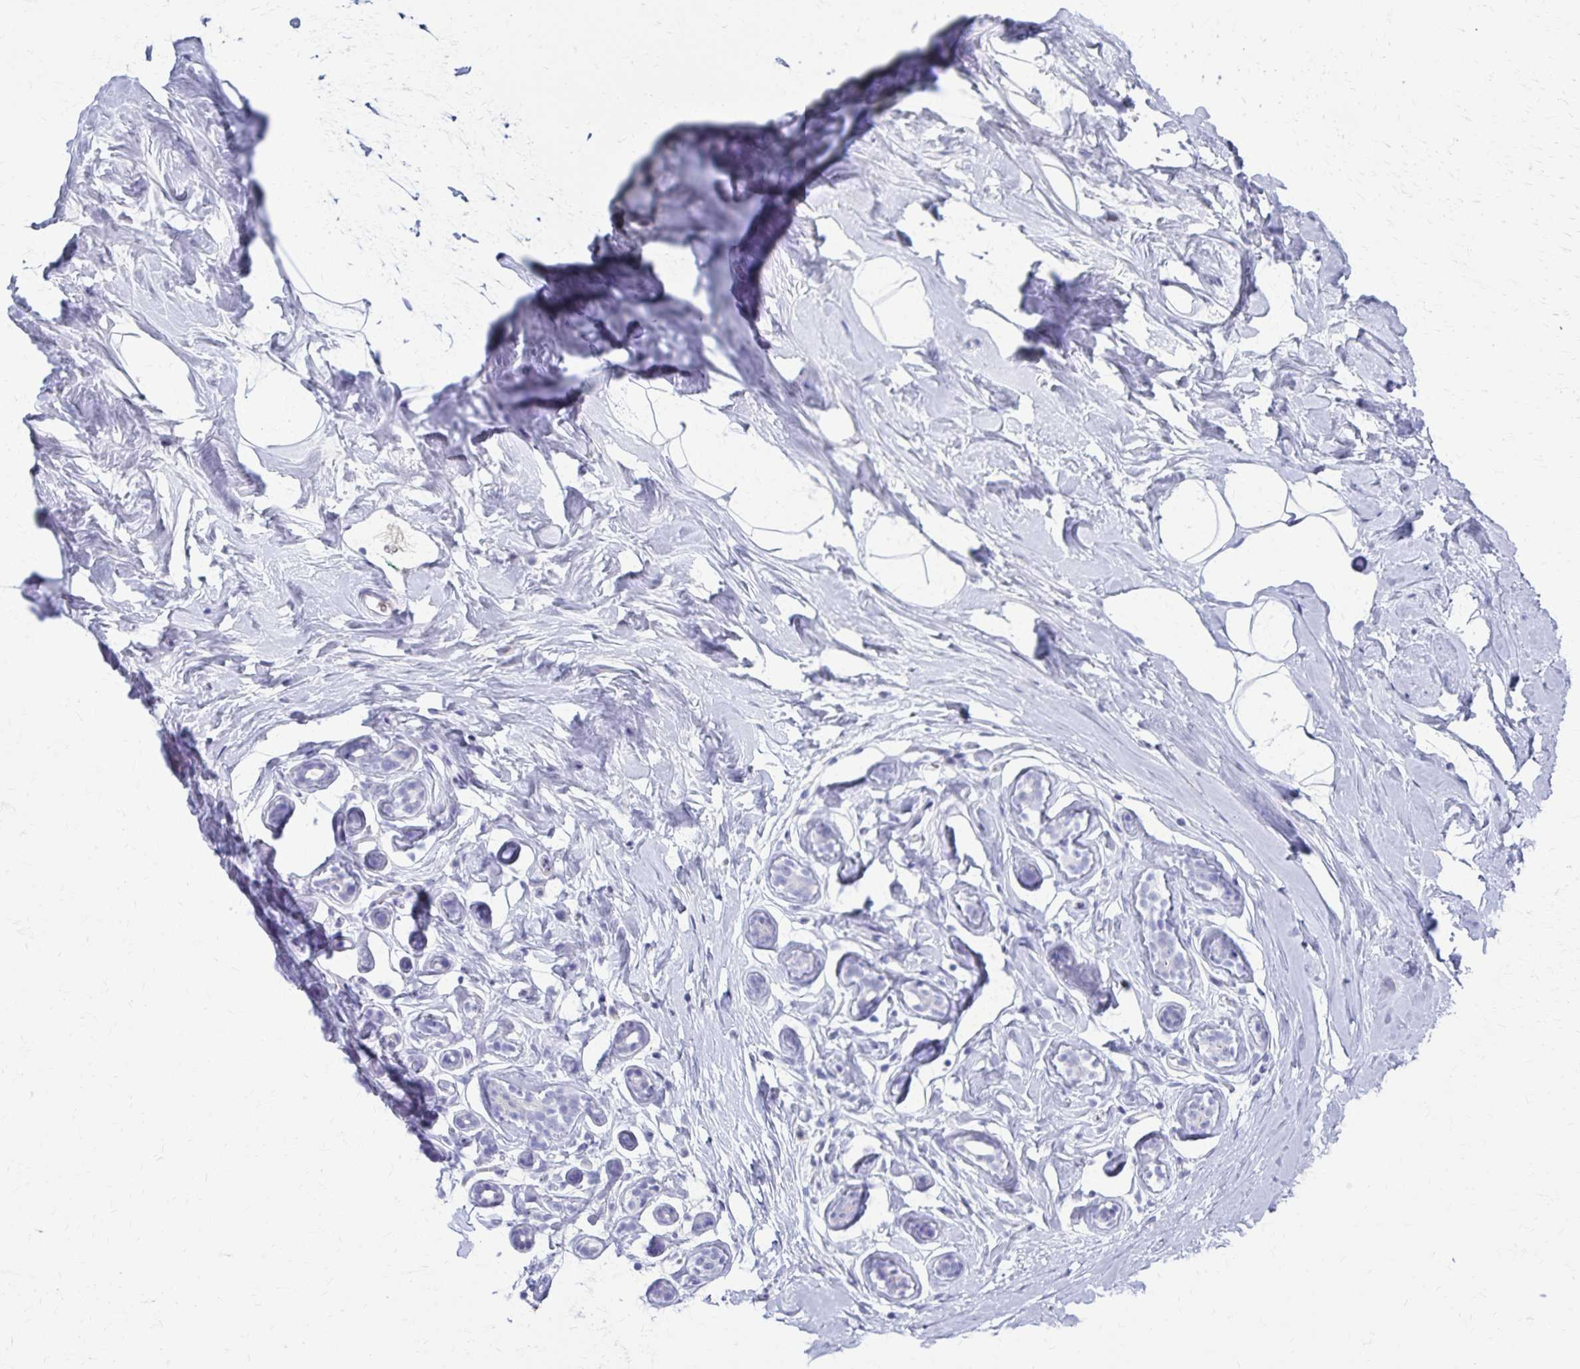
{"staining": {"intensity": "negative", "quantity": "none", "location": "none"}, "tissue": "breast", "cell_type": "Adipocytes", "image_type": "normal", "snomed": [{"axis": "morphology", "description": "Normal tissue, NOS"}, {"axis": "topography", "description": "Breast"}], "caption": "An IHC histopathology image of benign breast is shown. There is no staining in adipocytes of breast.", "gene": "TMEM60", "patient": {"sex": "female", "age": 32}}